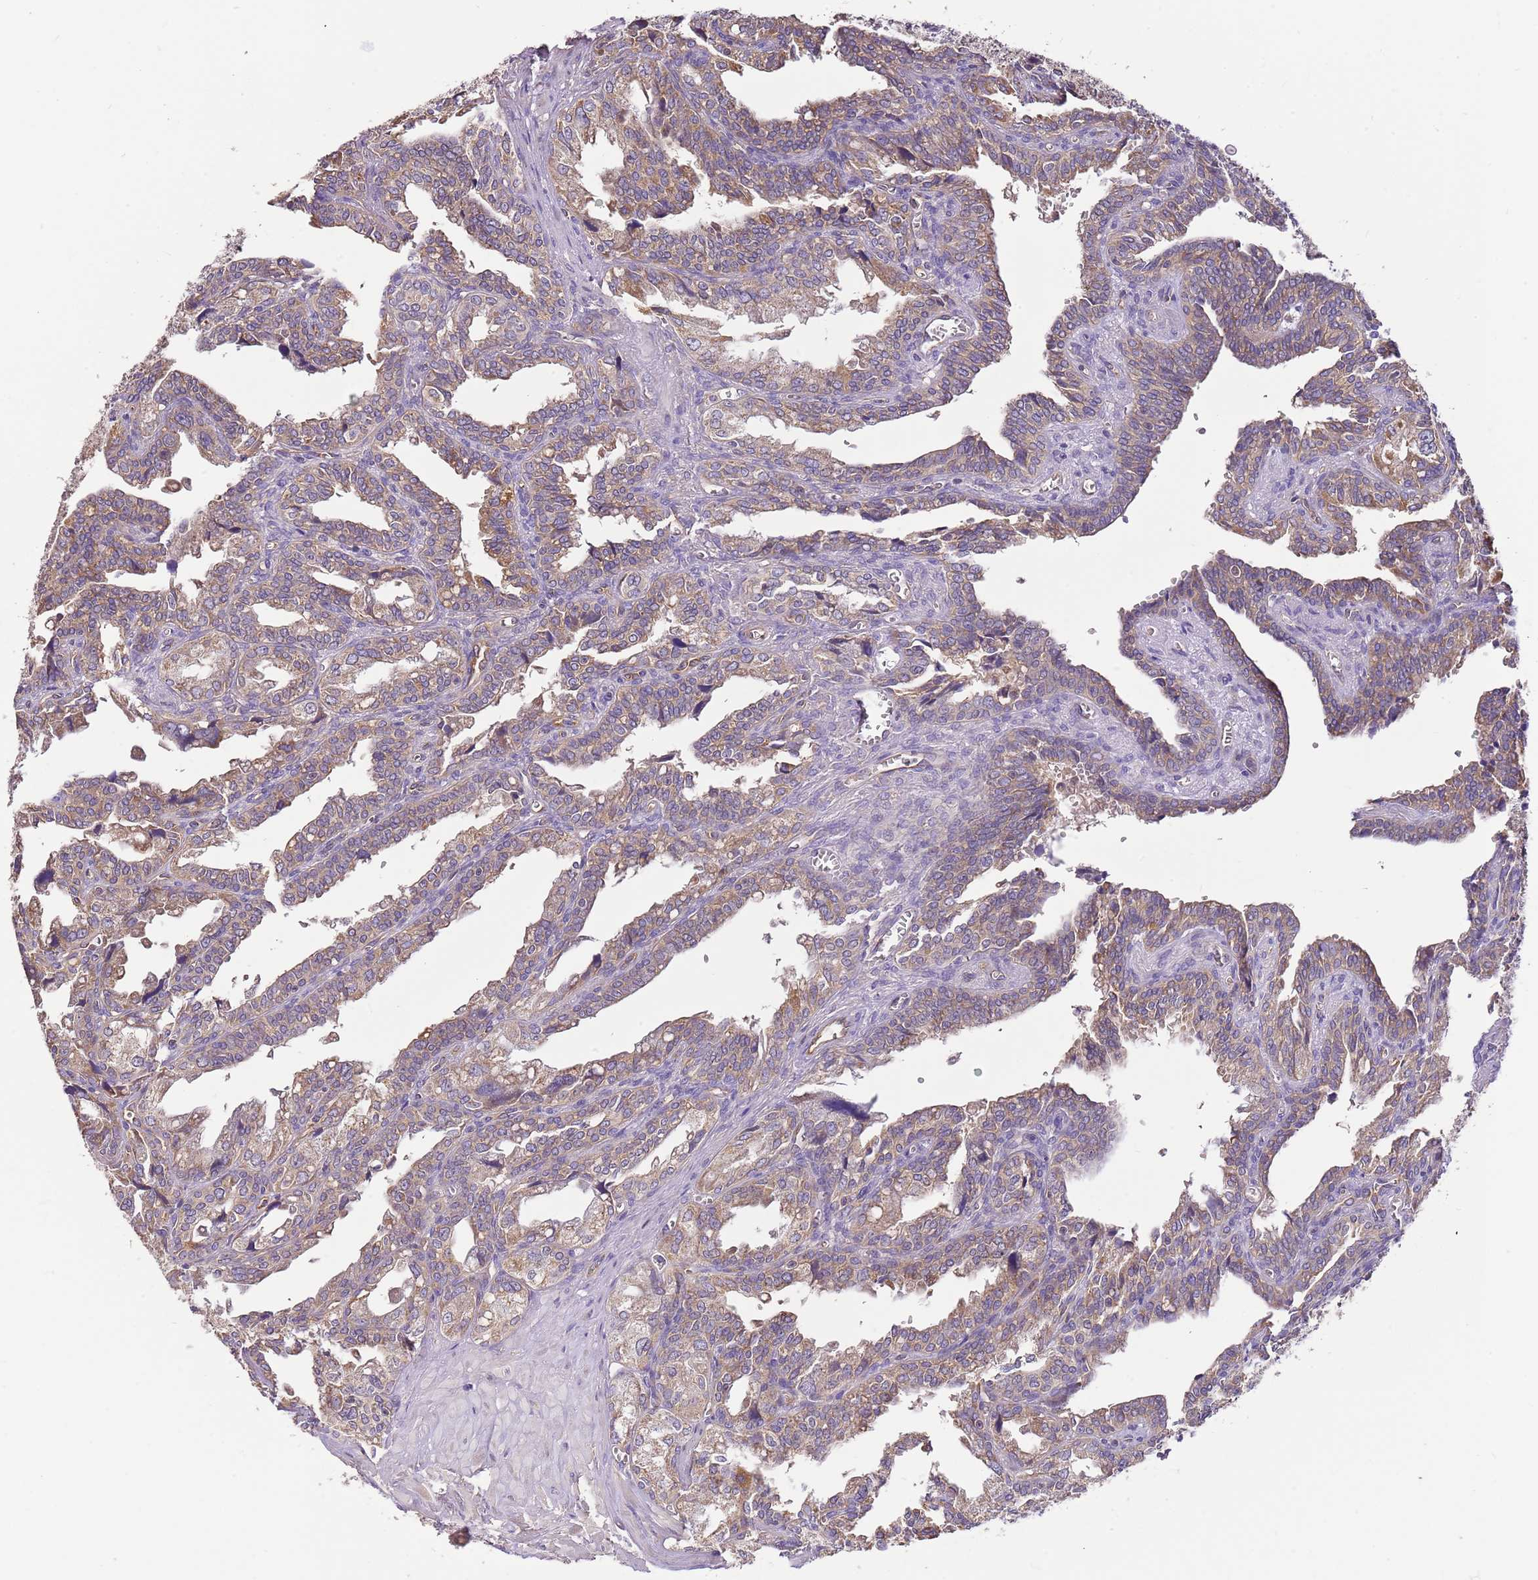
{"staining": {"intensity": "moderate", "quantity": ">75%", "location": "cytoplasmic/membranous"}, "tissue": "seminal vesicle", "cell_type": "Glandular cells", "image_type": "normal", "snomed": [{"axis": "morphology", "description": "Normal tissue, NOS"}, {"axis": "topography", "description": "Seminal veicle"}], "caption": "Seminal vesicle stained for a protein (brown) shows moderate cytoplasmic/membranous positive expression in about >75% of glandular cells.", "gene": "DOCK9", "patient": {"sex": "male", "age": 67}}